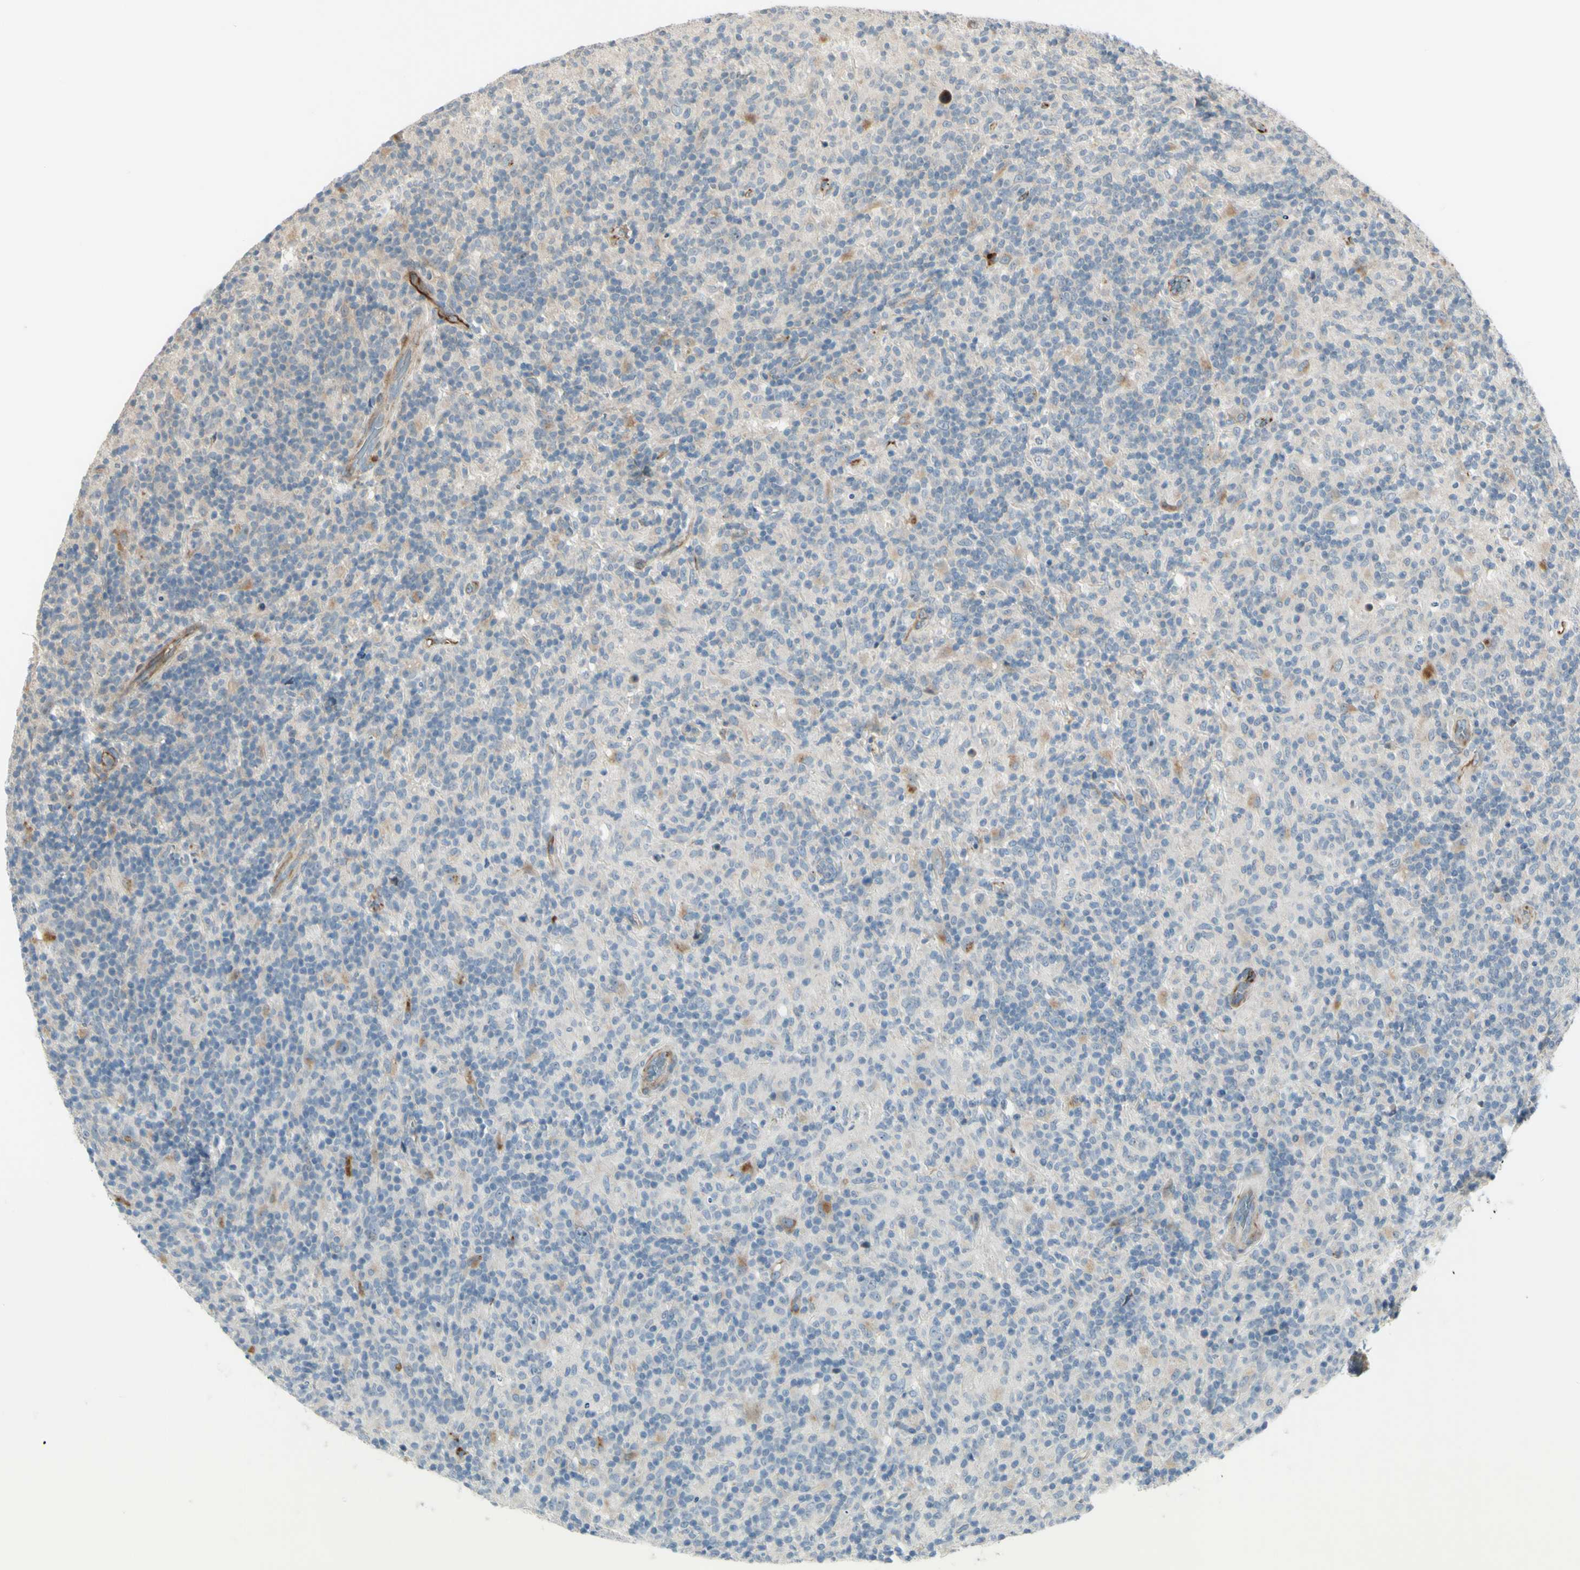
{"staining": {"intensity": "weak", "quantity": "<25%", "location": "cytoplasmic/membranous"}, "tissue": "lymphoma", "cell_type": "Tumor cells", "image_type": "cancer", "snomed": [{"axis": "morphology", "description": "Hodgkin's disease, NOS"}, {"axis": "topography", "description": "Lymph node"}], "caption": "High magnification brightfield microscopy of Hodgkin's disease stained with DAB (brown) and counterstained with hematoxylin (blue): tumor cells show no significant positivity.", "gene": "NDFIP1", "patient": {"sex": "male", "age": 70}}